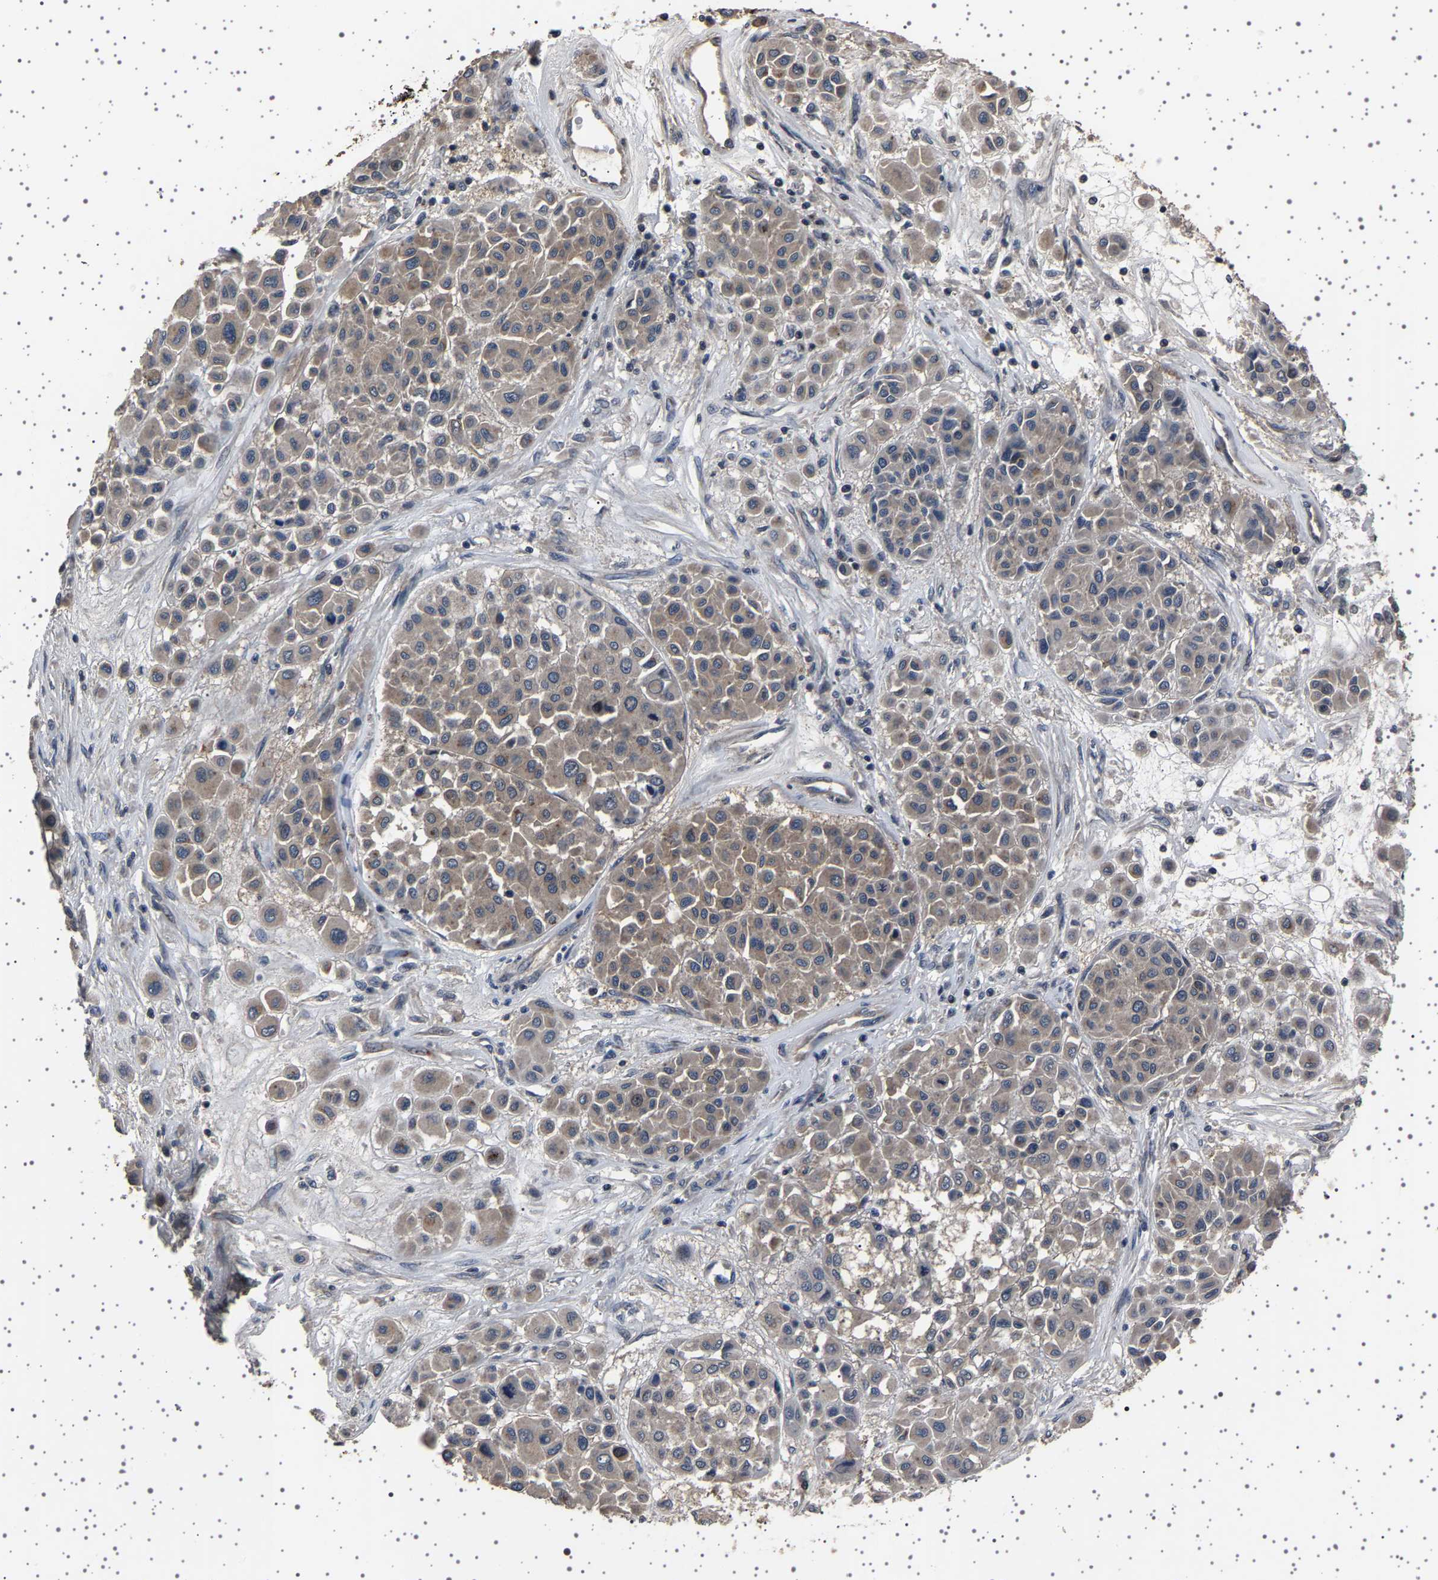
{"staining": {"intensity": "weak", "quantity": "25%-75%", "location": "cytoplasmic/membranous"}, "tissue": "melanoma", "cell_type": "Tumor cells", "image_type": "cancer", "snomed": [{"axis": "morphology", "description": "Malignant melanoma, Metastatic site"}, {"axis": "topography", "description": "Soft tissue"}], "caption": "This micrograph demonstrates immunohistochemistry staining of human melanoma, with low weak cytoplasmic/membranous staining in about 25%-75% of tumor cells.", "gene": "NCKAP1", "patient": {"sex": "male", "age": 41}}